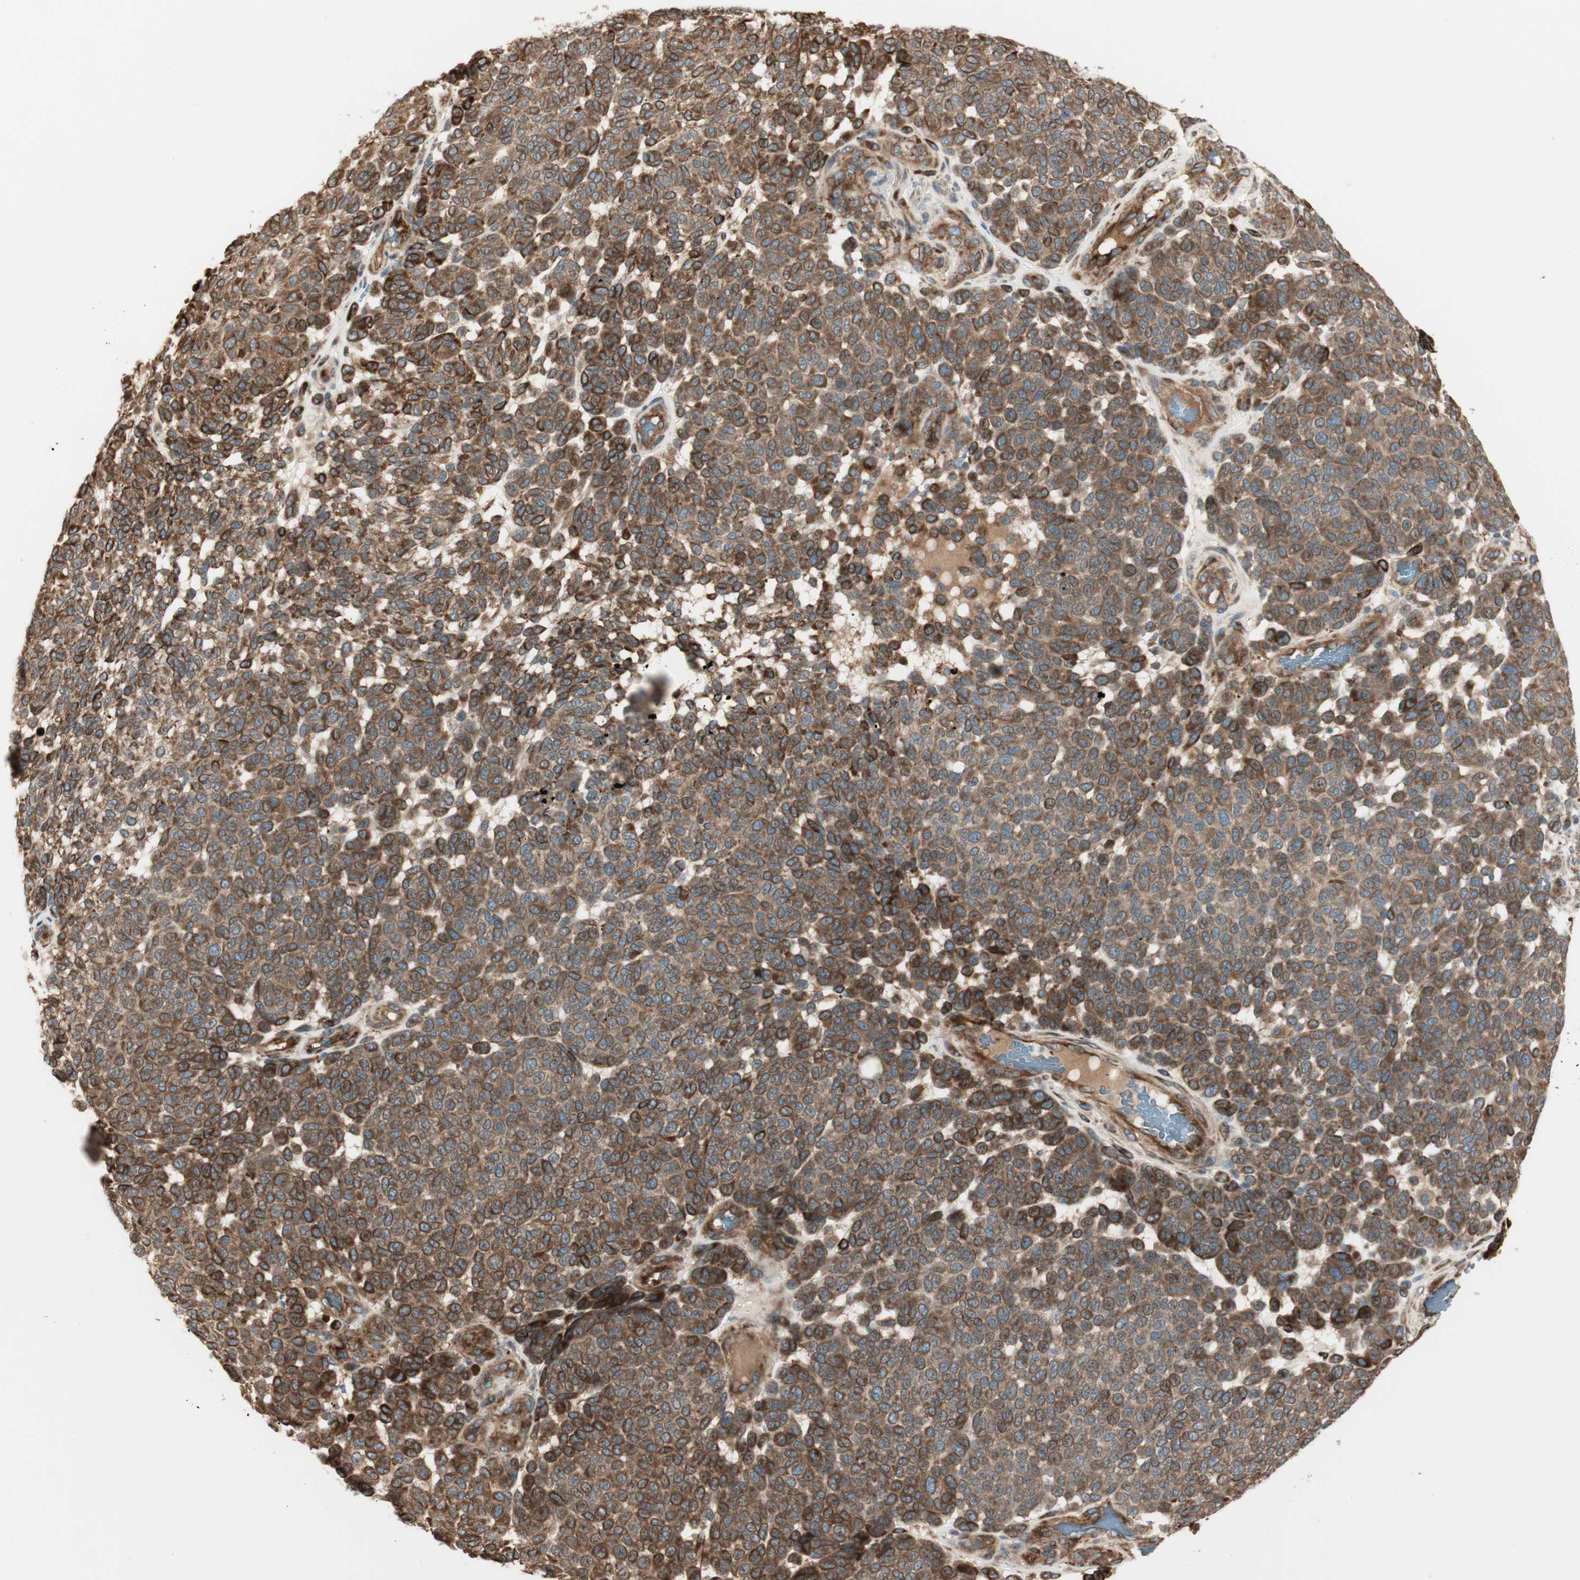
{"staining": {"intensity": "strong", "quantity": ">75%", "location": "cytoplasmic/membranous"}, "tissue": "melanoma", "cell_type": "Tumor cells", "image_type": "cancer", "snomed": [{"axis": "morphology", "description": "Malignant melanoma, NOS"}, {"axis": "topography", "description": "Skin"}], "caption": "About >75% of tumor cells in human melanoma display strong cytoplasmic/membranous protein staining as visualized by brown immunohistochemical staining.", "gene": "PRKG1", "patient": {"sex": "male", "age": 59}}